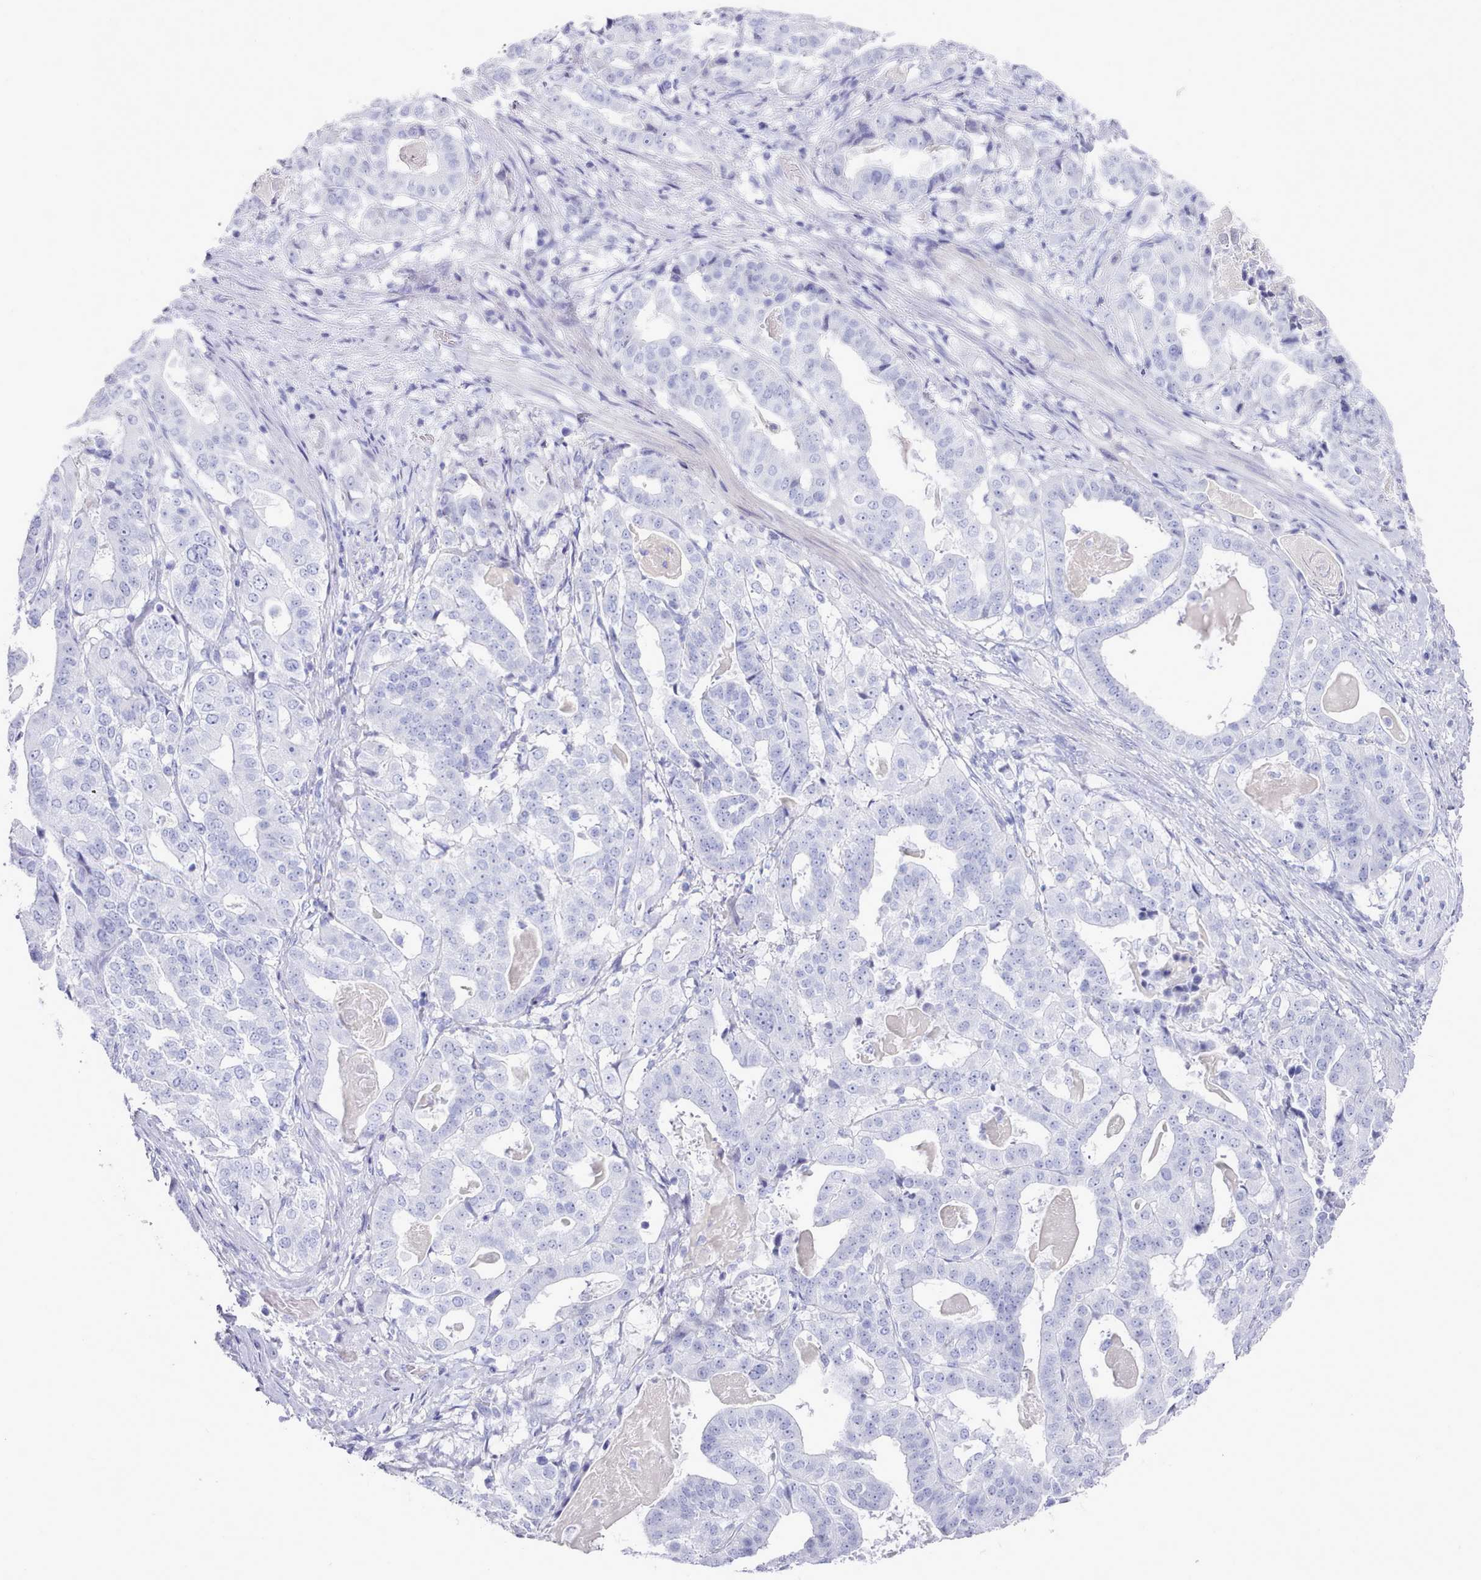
{"staining": {"intensity": "negative", "quantity": "none", "location": "none"}, "tissue": "stomach cancer", "cell_type": "Tumor cells", "image_type": "cancer", "snomed": [{"axis": "morphology", "description": "Adenocarcinoma, NOS"}, {"axis": "topography", "description": "Stomach"}], "caption": "There is no significant positivity in tumor cells of adenocarcinoma (stomach).", "gene": "LRRC37A", "patient": {"sex": "male", "age": 48}}